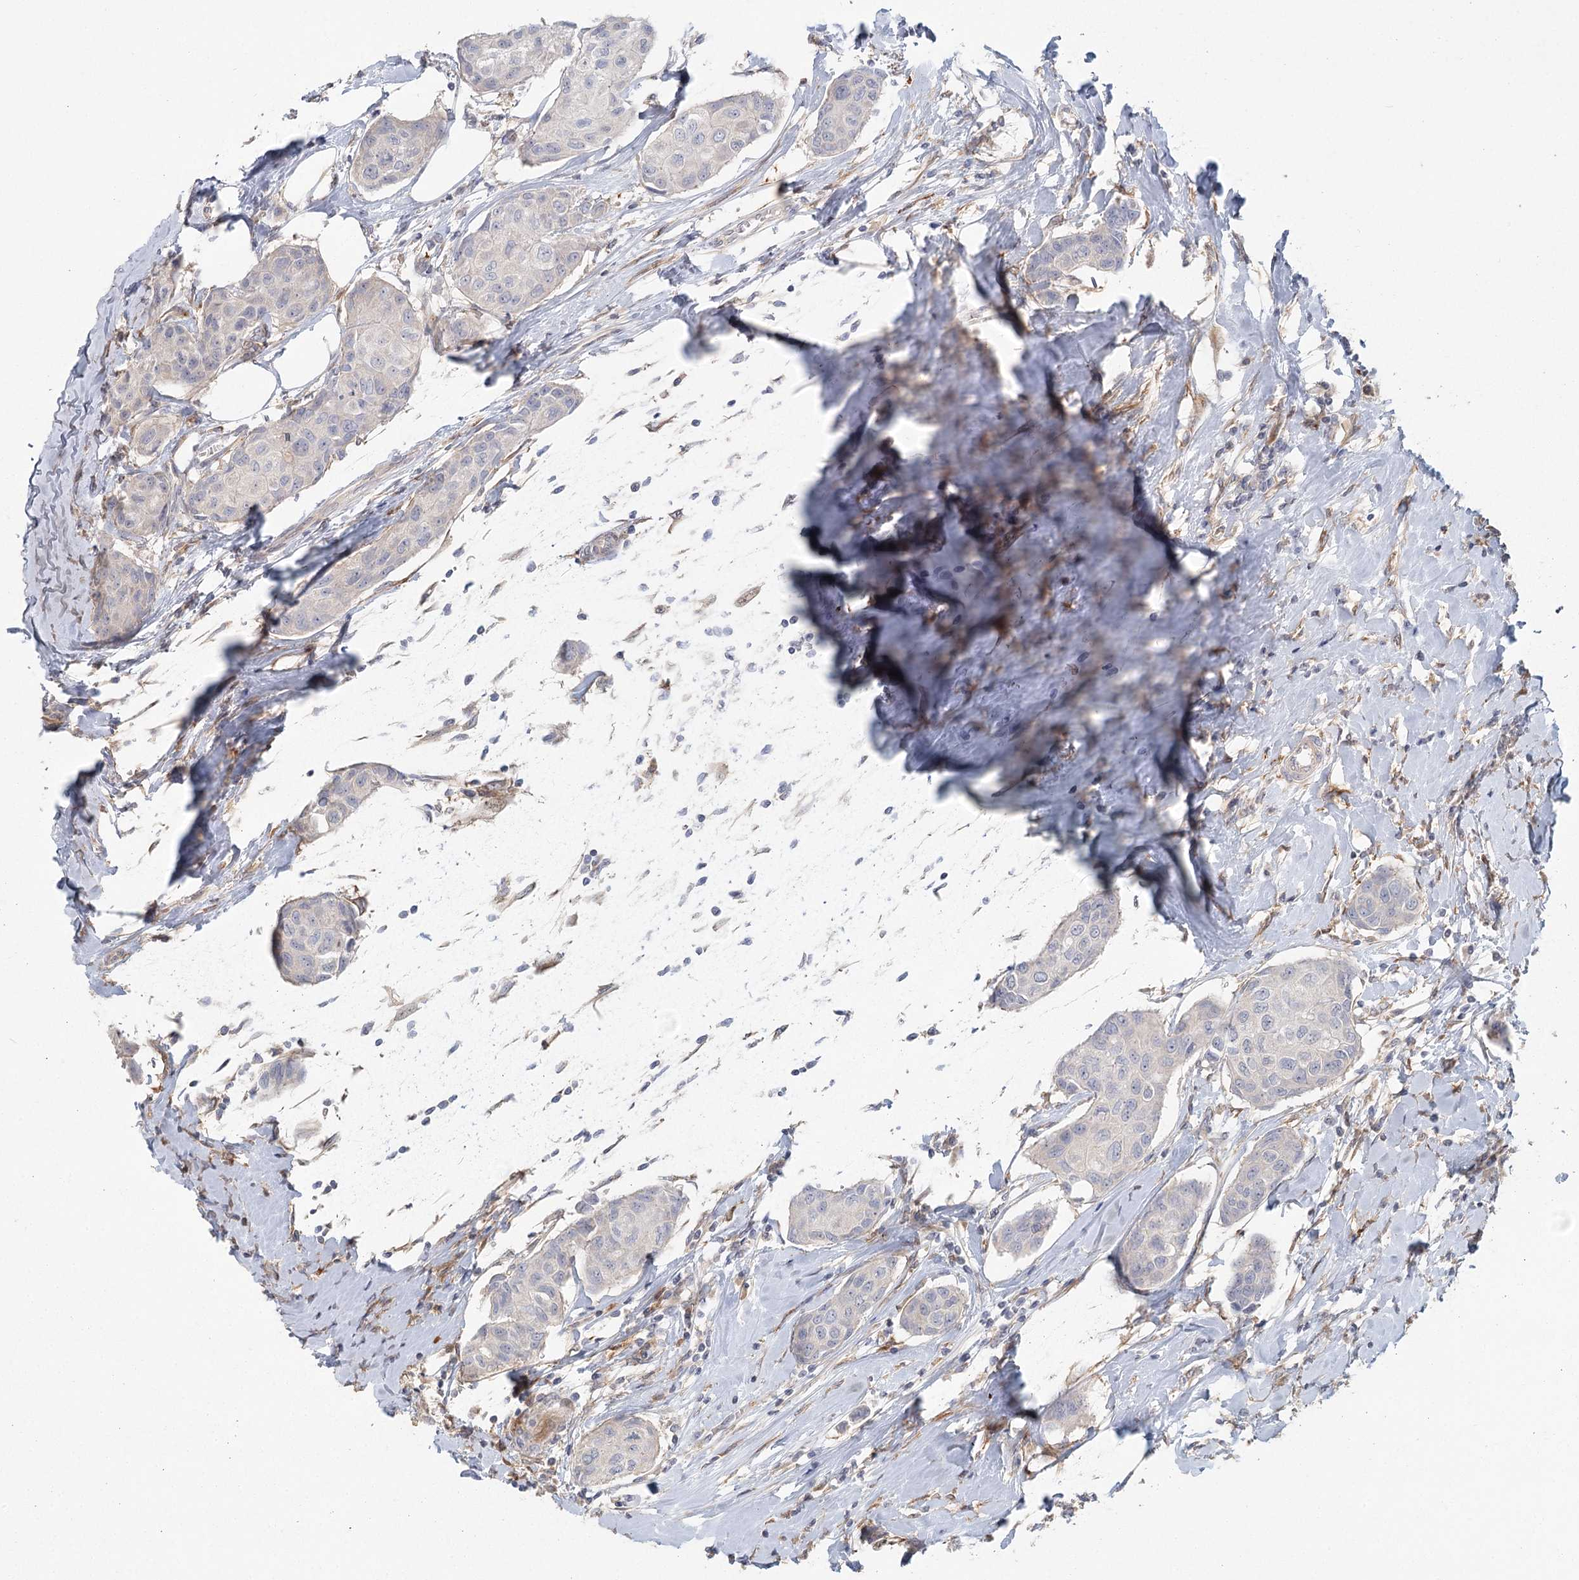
{"staining": {"intensity": "negative", "quantity": "none", "location": "none"}, "tissue": "breast cancer", "cell_type": "Tumor cells", "image_type": "cancer", "snomed": [{"axis": "morphology", "description": "Duct carcinoma"}, {"axis": "topography", "description": "Breast"}], "caption": "High power microscopy image of an IHC histopathology image of breast infiltrating ductal carcinoma, revealing no significant staining in tumor cells.", "gene": "FAM110C", "patient": {"sex": "female", "age": 80}}